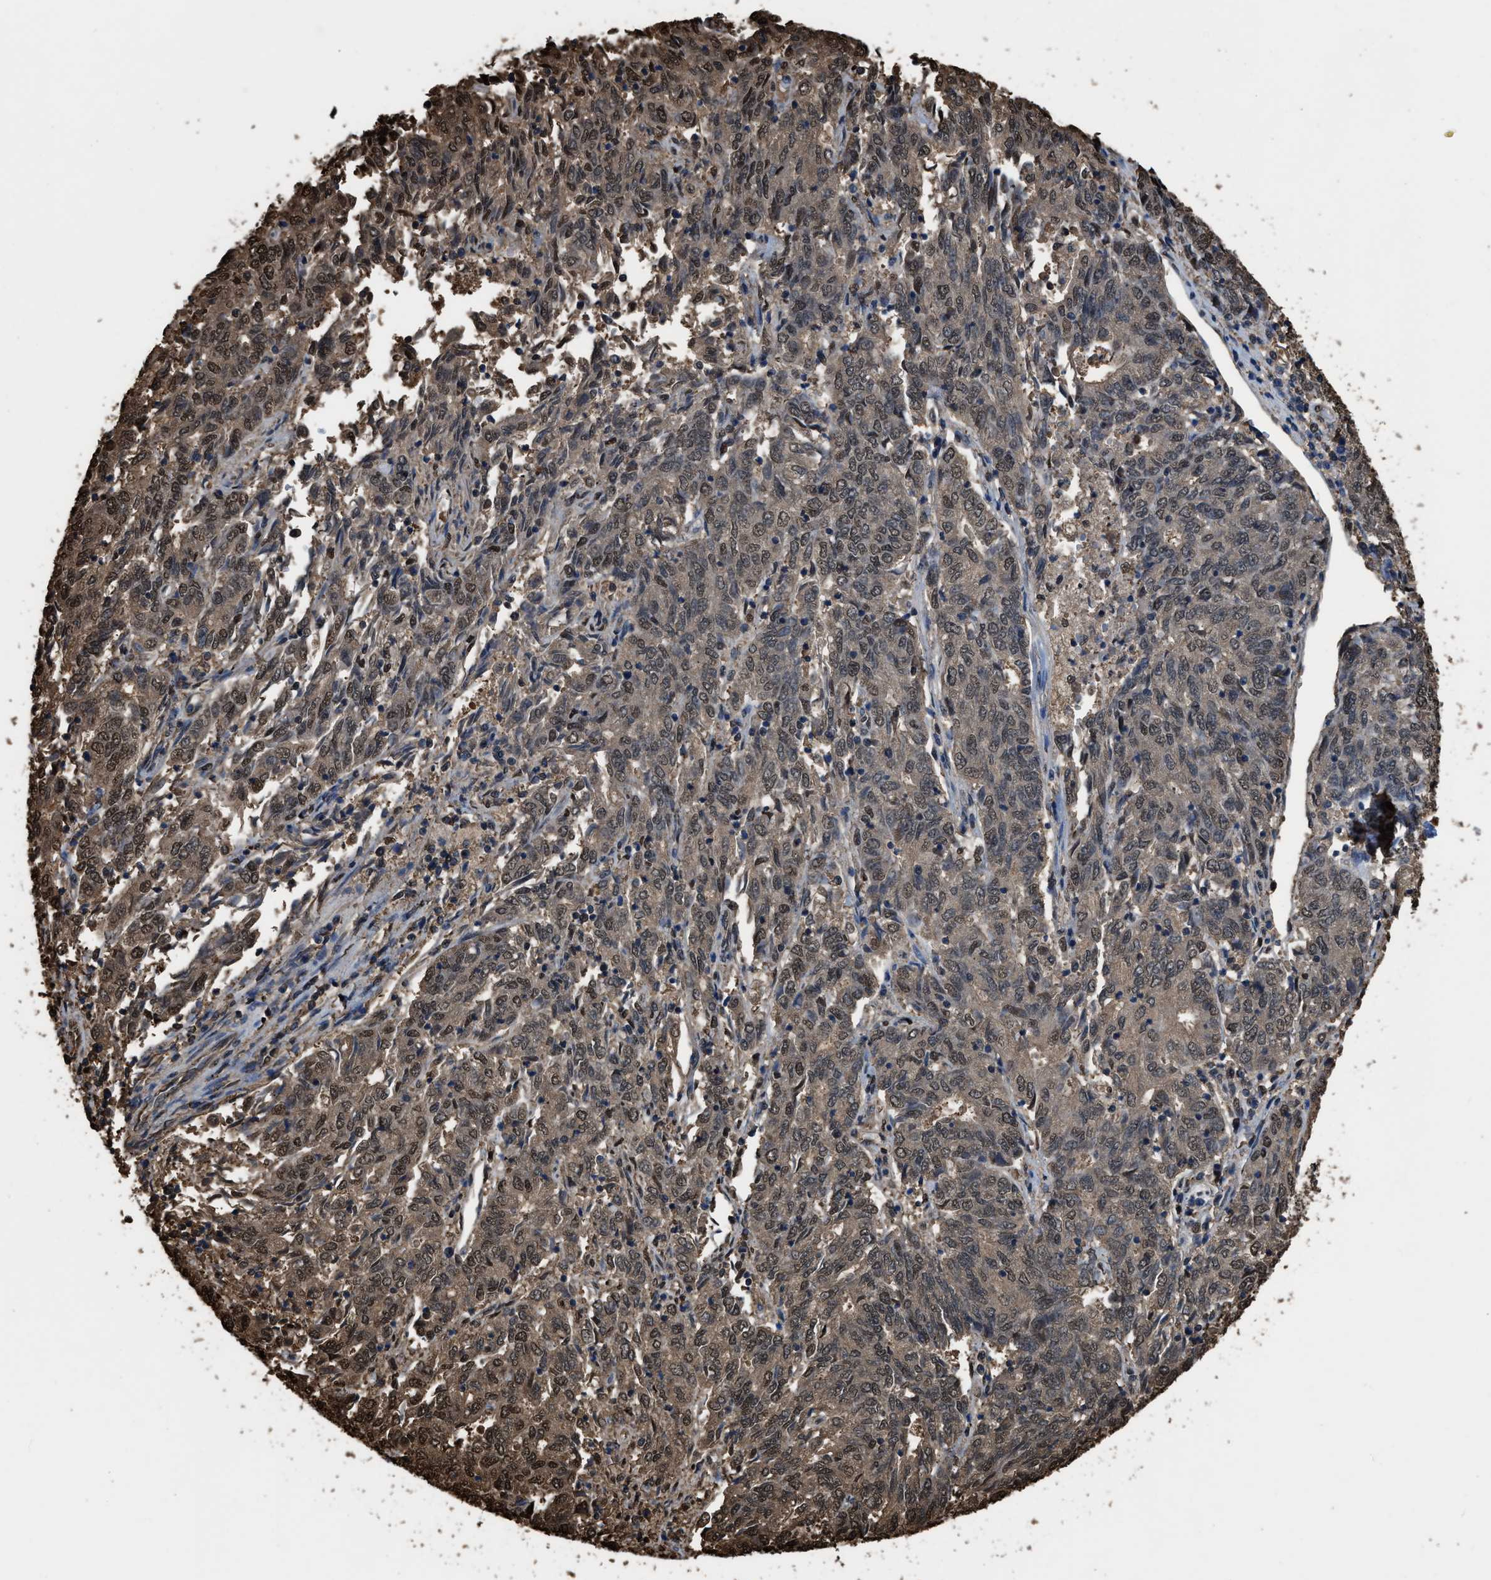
{"staining": {"intensity": "weak", "quantity": ">75%", "location": "nuclear"}, "tissue": "endometrial cancer", "cell_type": "Tumor cells", "image_type": "cancer", "snomed": [{"axis": "morphology", "description": "Adenocarcinoma, NOS"}, {"axis": "topography", "description": "Endometrium"}], "caption": "Endometrial cancer (adenocarcinoma) stained for a protein (brown) shows weak nuclear positive staining in about >75% of tumor cells.", "gene": "FNTA", "patient": {"sex": "female", "age": 80}}